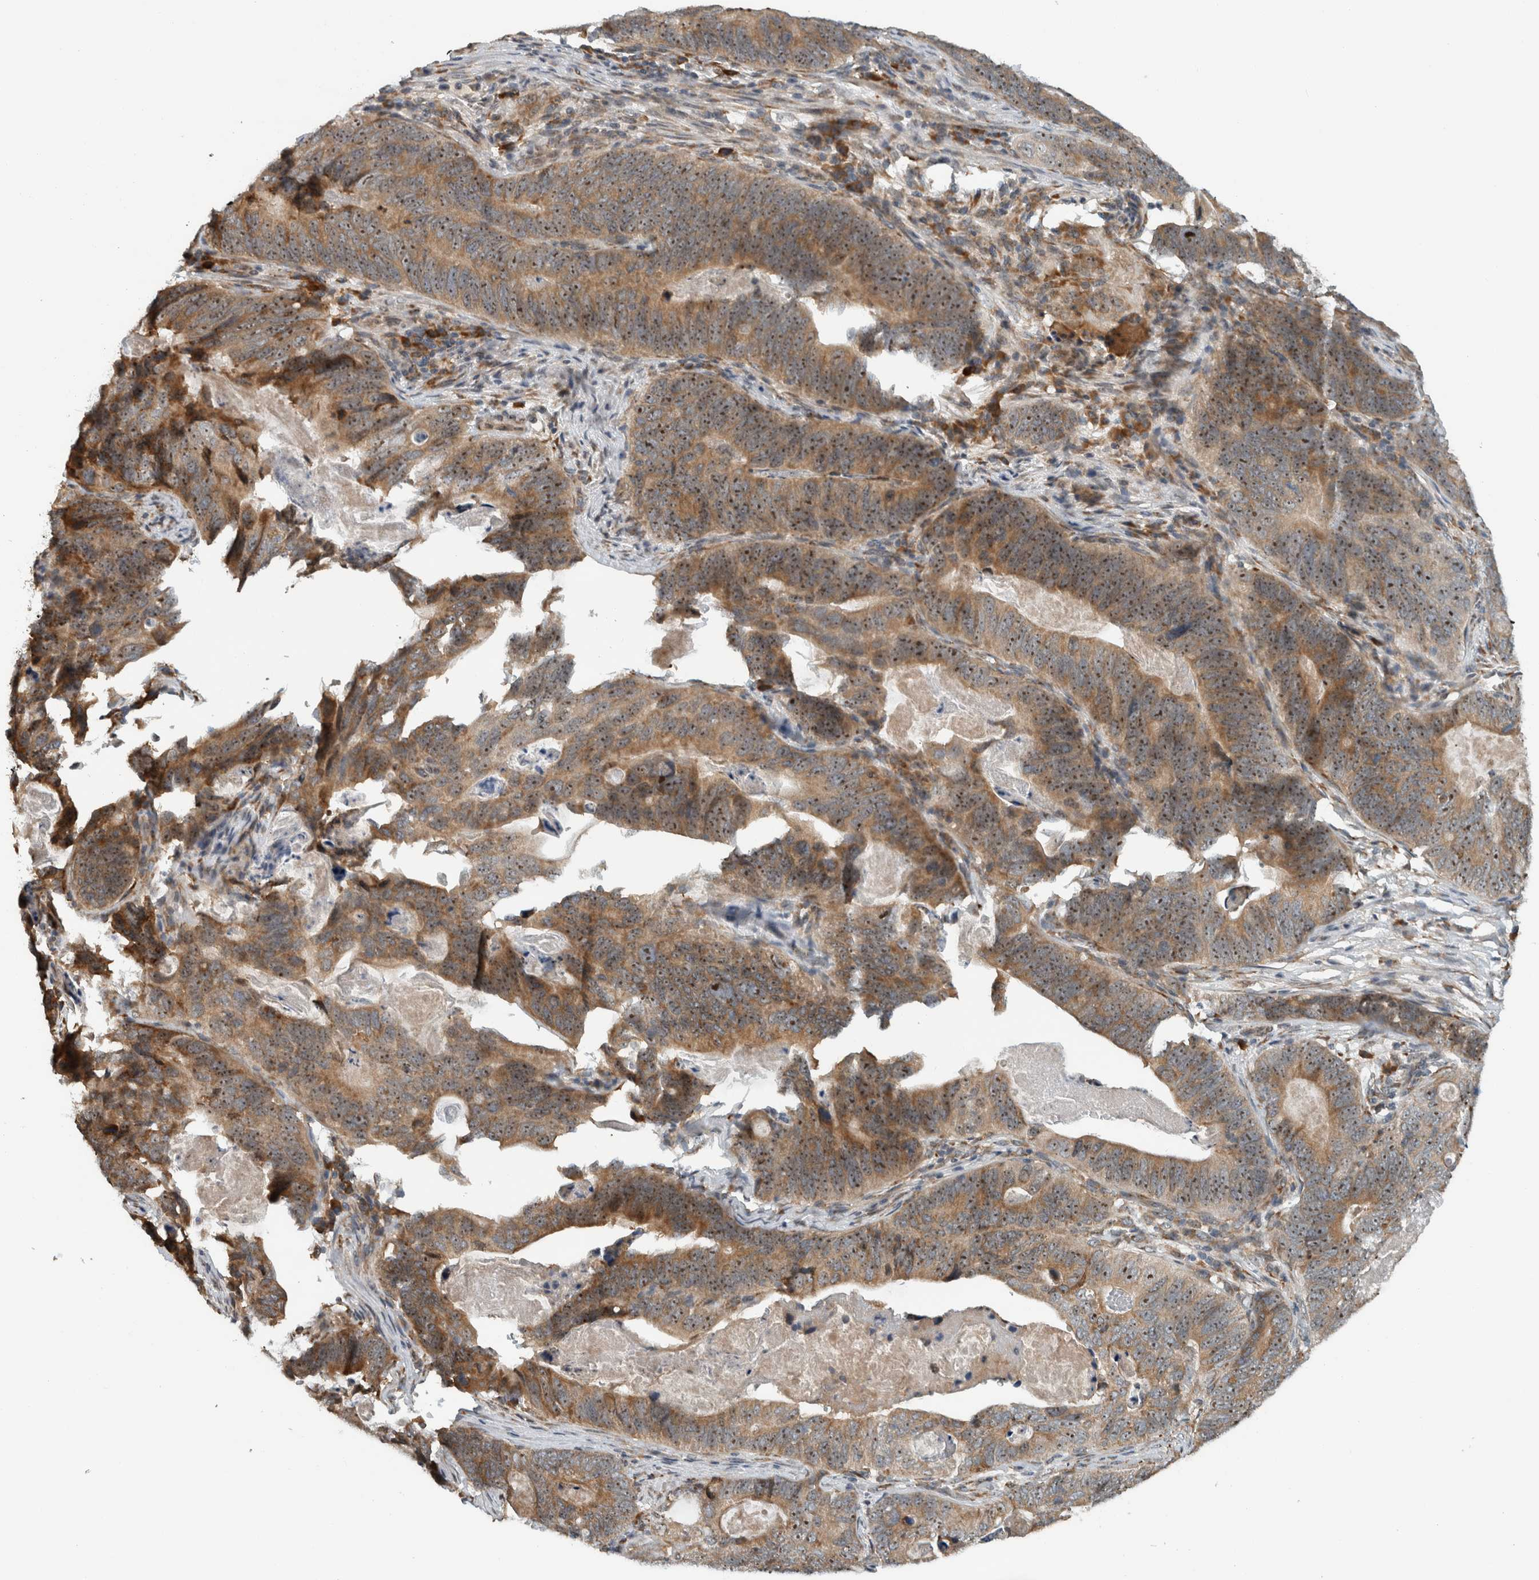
{"staining": {"intensity": "moderate", "quantity": ">75%", "location": "cytoplasmic/membranous,nuclear"}, "tissue": "stomach cancer", "cell_type": "Tumor cells", "image_type": "cancer", "snomed": [{"axis": "morphology", "description": "Normal tissue, NOS"}, {"axis": "morphology", "description": "Adenocarcinoma, NOS"}, {"axis": "topography", "description": "Stomach"}], "caption": "Immunohistochemical staining of human stomach adenocarcinoma displays moderate cytoplasmic/membranous and nuclear protein staining in approximately >75% of tumor cells.", "gene": "GPR137B", "patient": {"sex": "female", "age": 89}}